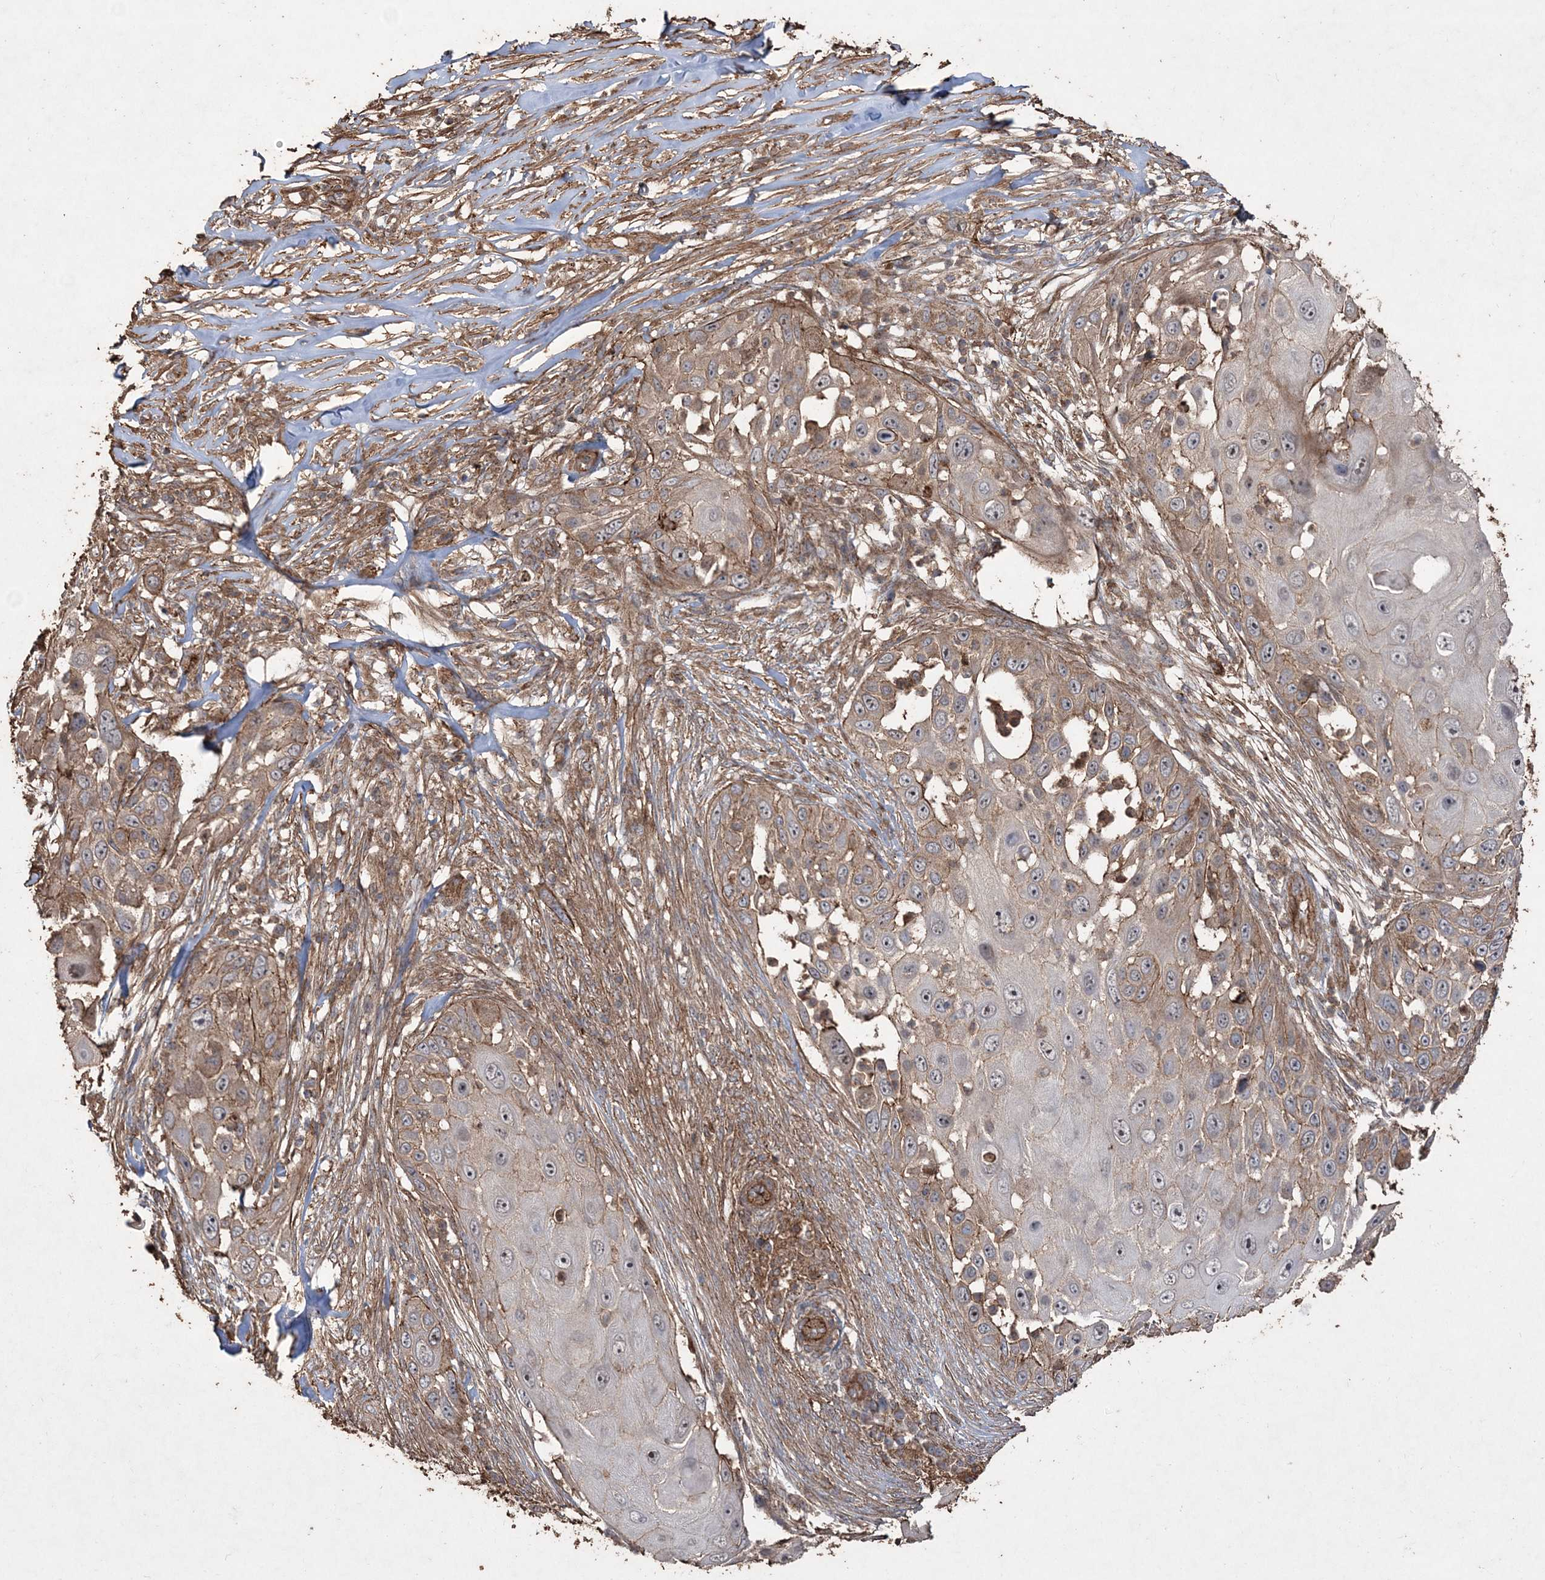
{"staining": {"intensity": "moderate", "quantity": "25%-75%", "location": "cytoplasmic/membranous"}, "tissue": "skin cancer", "cell_type": "Tumor cells", "image_type": "cancer", "snomed": [{"axis": "morphology", "description": "Squamous cell carcinoma, NOS"}, {"axis": "topography", "description": "Skin"}], "caption": "Skin squamous cell carcinoma tissue demonstrates moderate cytoplasmic/membranous staining in approximately 25%-75% of tumor cells (Stains: DAB in brown, nuclei in blue, Microscopy: brightfield microscopy at high magnification).", "gene": "TTC7A", "patient": {"sex": "female", "age": 44}}